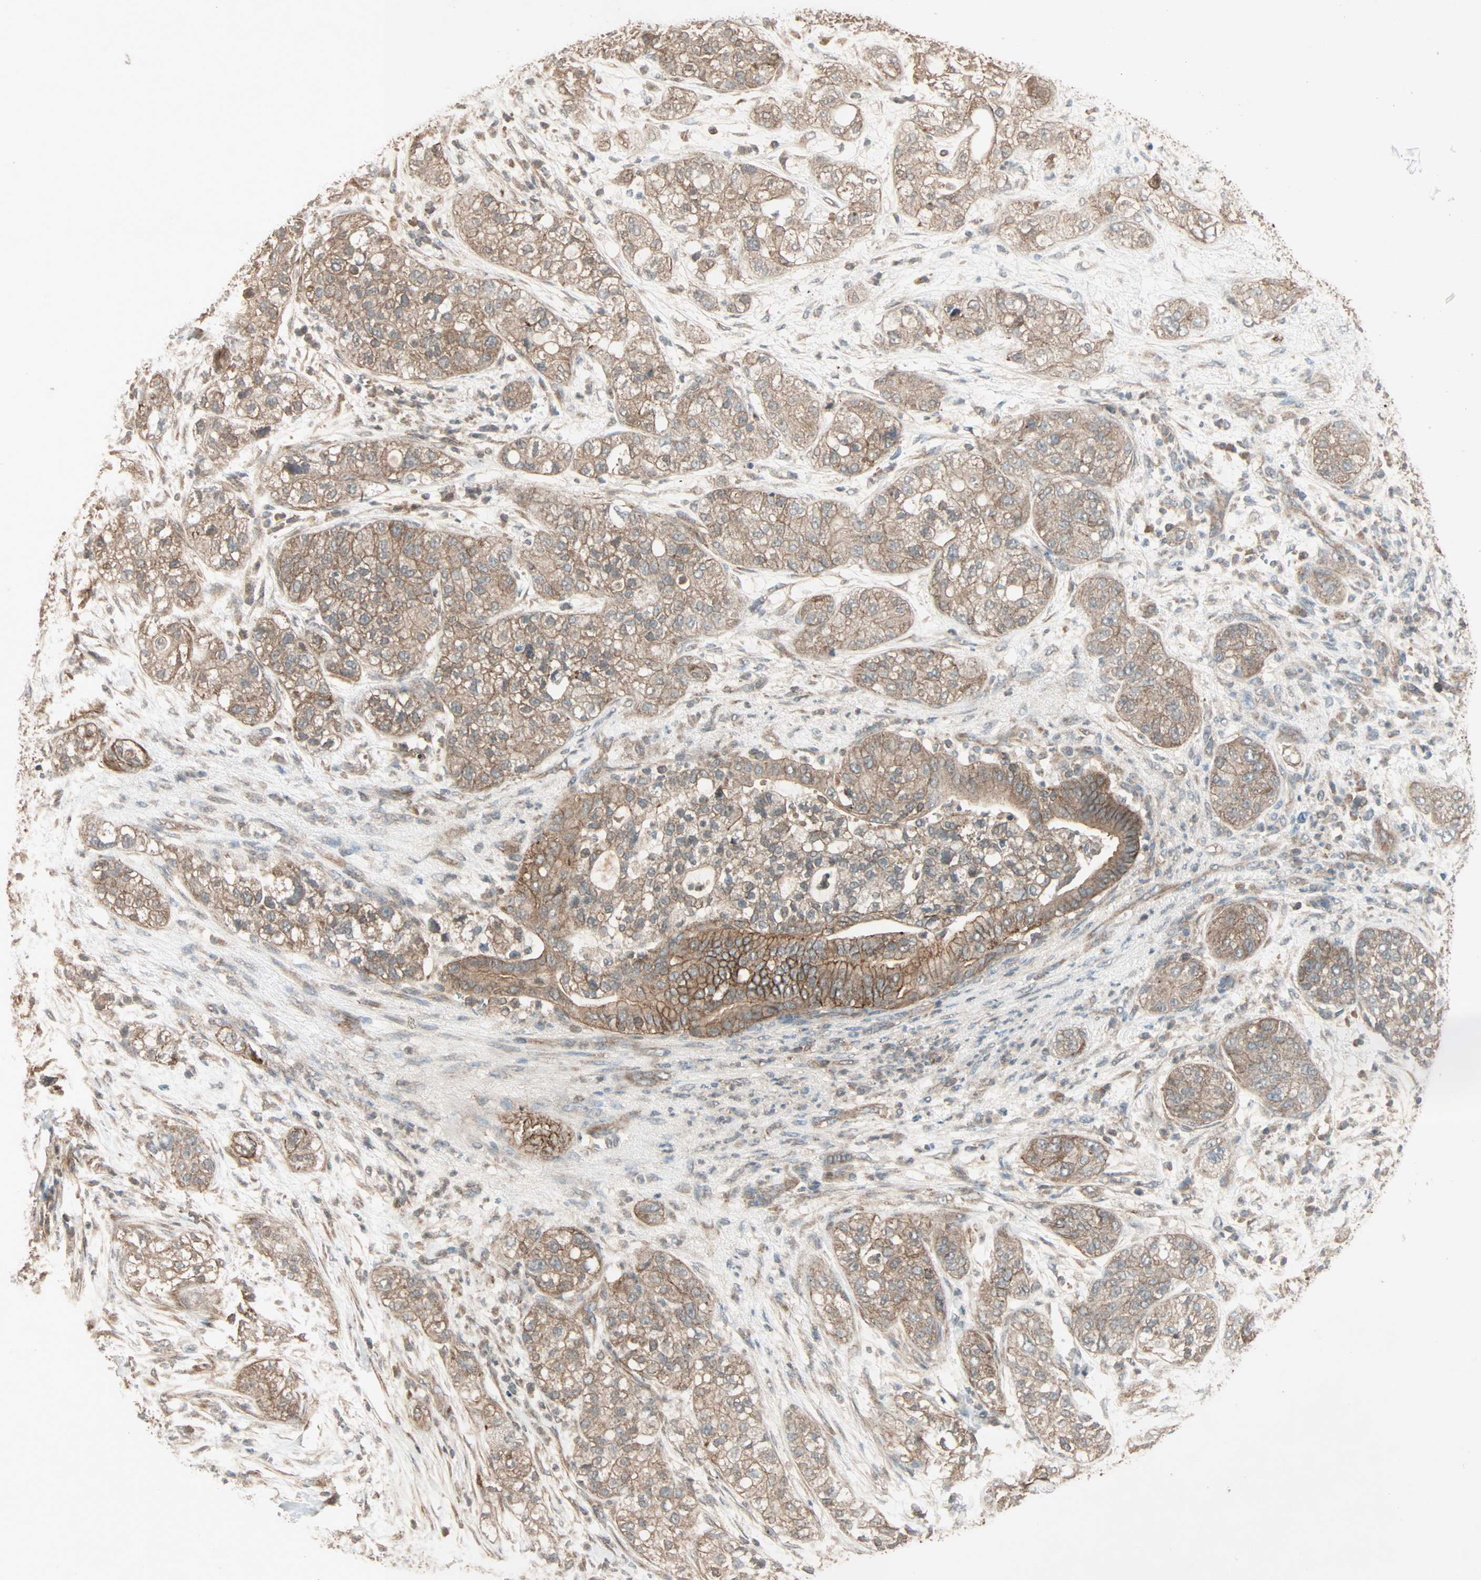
{"staining": {"intensity": "moderate", "quantity": ">75%", "location": "cytoplasmic/membranous"}, "tissue": "pancreatic cancer", "cell_type": "Tumor cells", "image_type": "cancer", "snomed": [{"axis": "morphology", "description": "Adenocarcinoma, NOS"}, {"axis": "topography", "description": "Pancreas"}], "caption": "Protein expression analysis of human adenocarcinoma (pancreatic) reveals moderate cytoplasmic/membranous staining in approximately >75% of tumor cells.", "gene": "MAP3K21", "patient": {"sex": "female", "age": 78}}